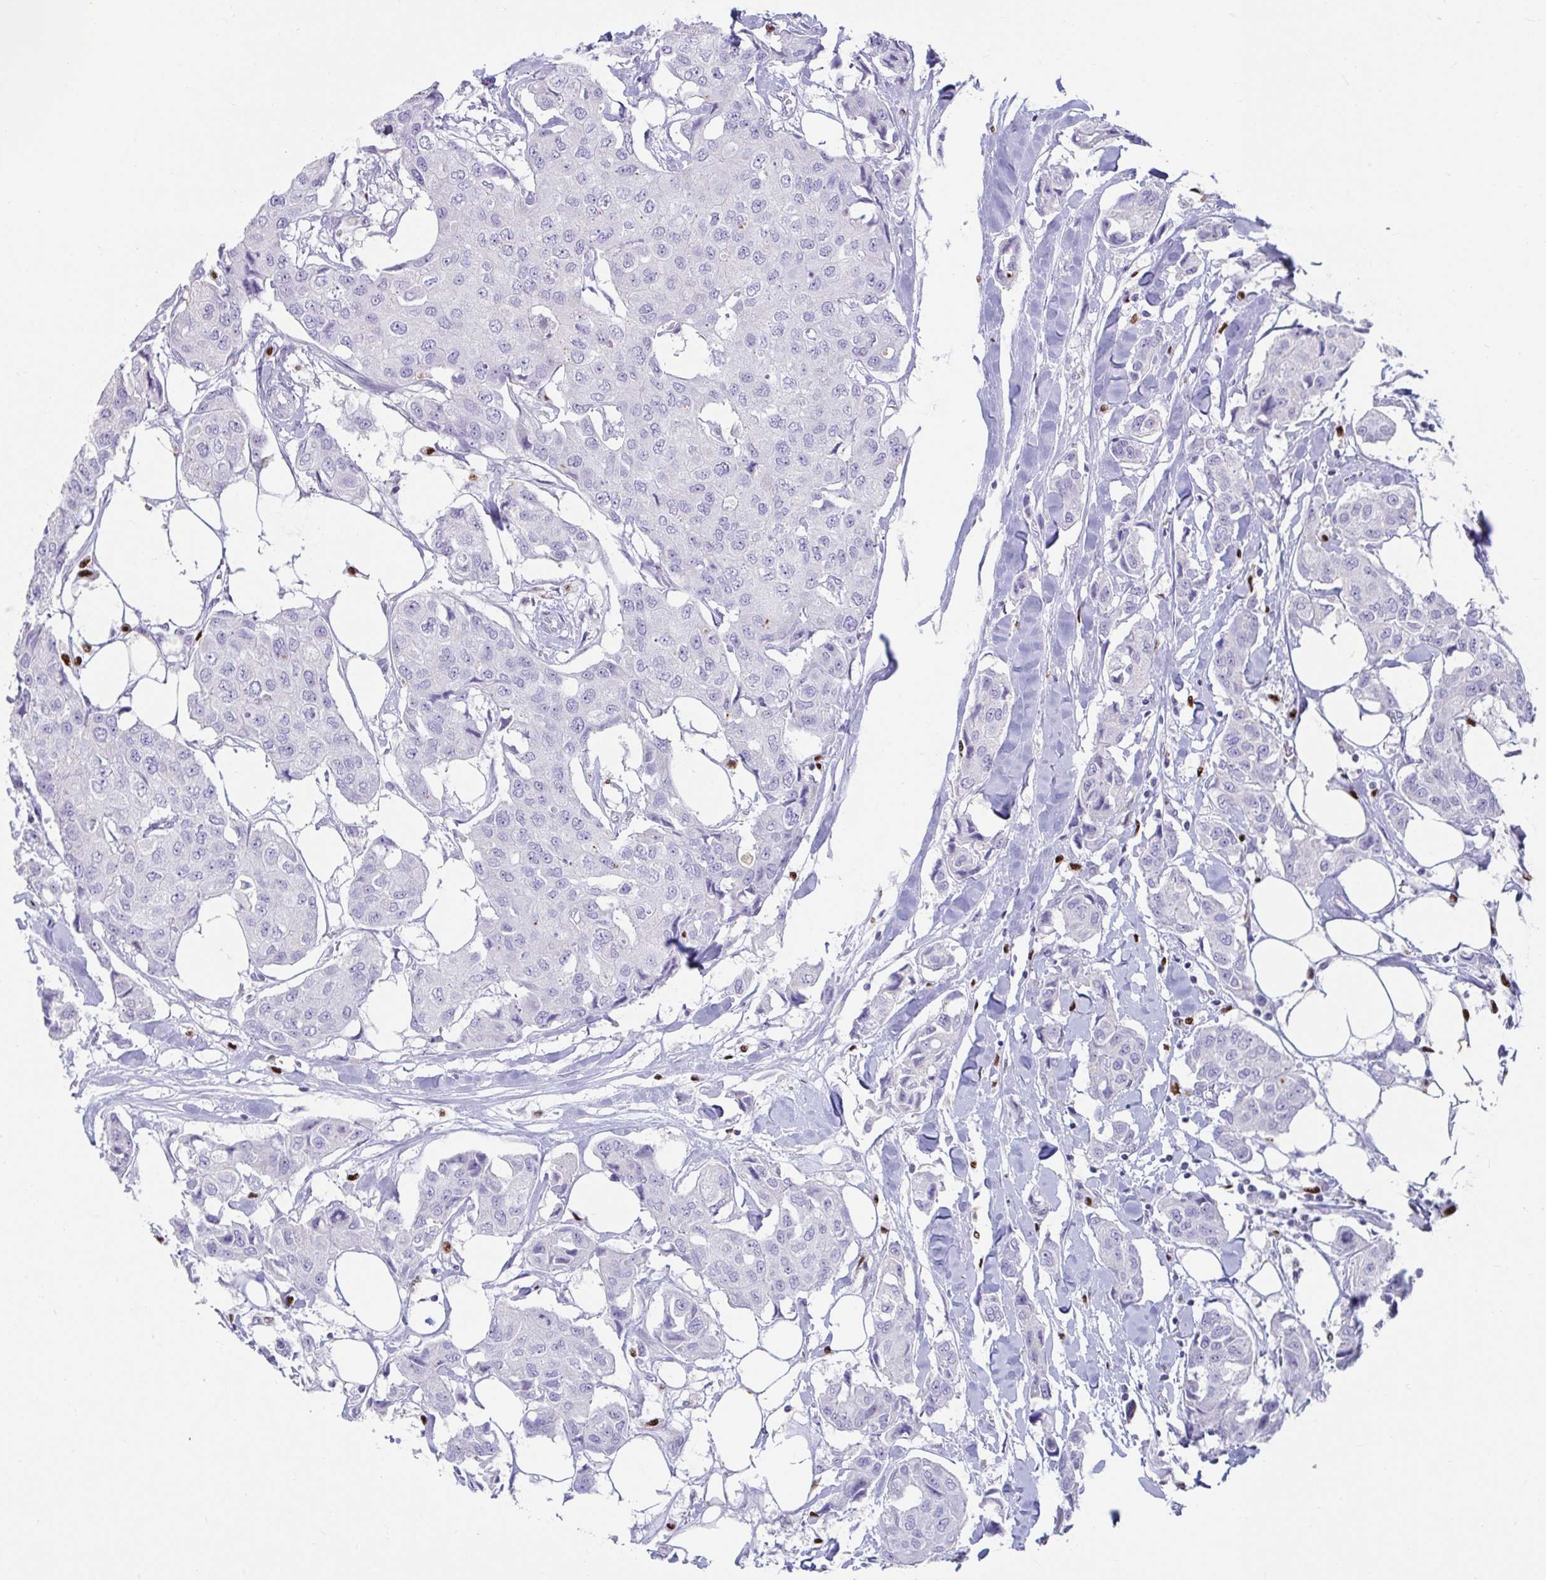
{"staining": {"intensity": "negative", "quantity": "none", "location": "none"}, "tissue": "breast cancer", "cell_type": "Tumor cells", "image_type": "cancer", "snomed": [{"axis": "morphology", "description": "Duct carcinoma"}, {"axis": "topography", "description": "Breast"}, {"axis": "topography", "description": "Lymph node"}], "caption": "Infiltrating ductal carcinoma (breast) was stained to show a protein in brown. There is no significant staining in tumor cells.", "gene": "ZNF586", "patient": {"sex": "female", "age": 80}}